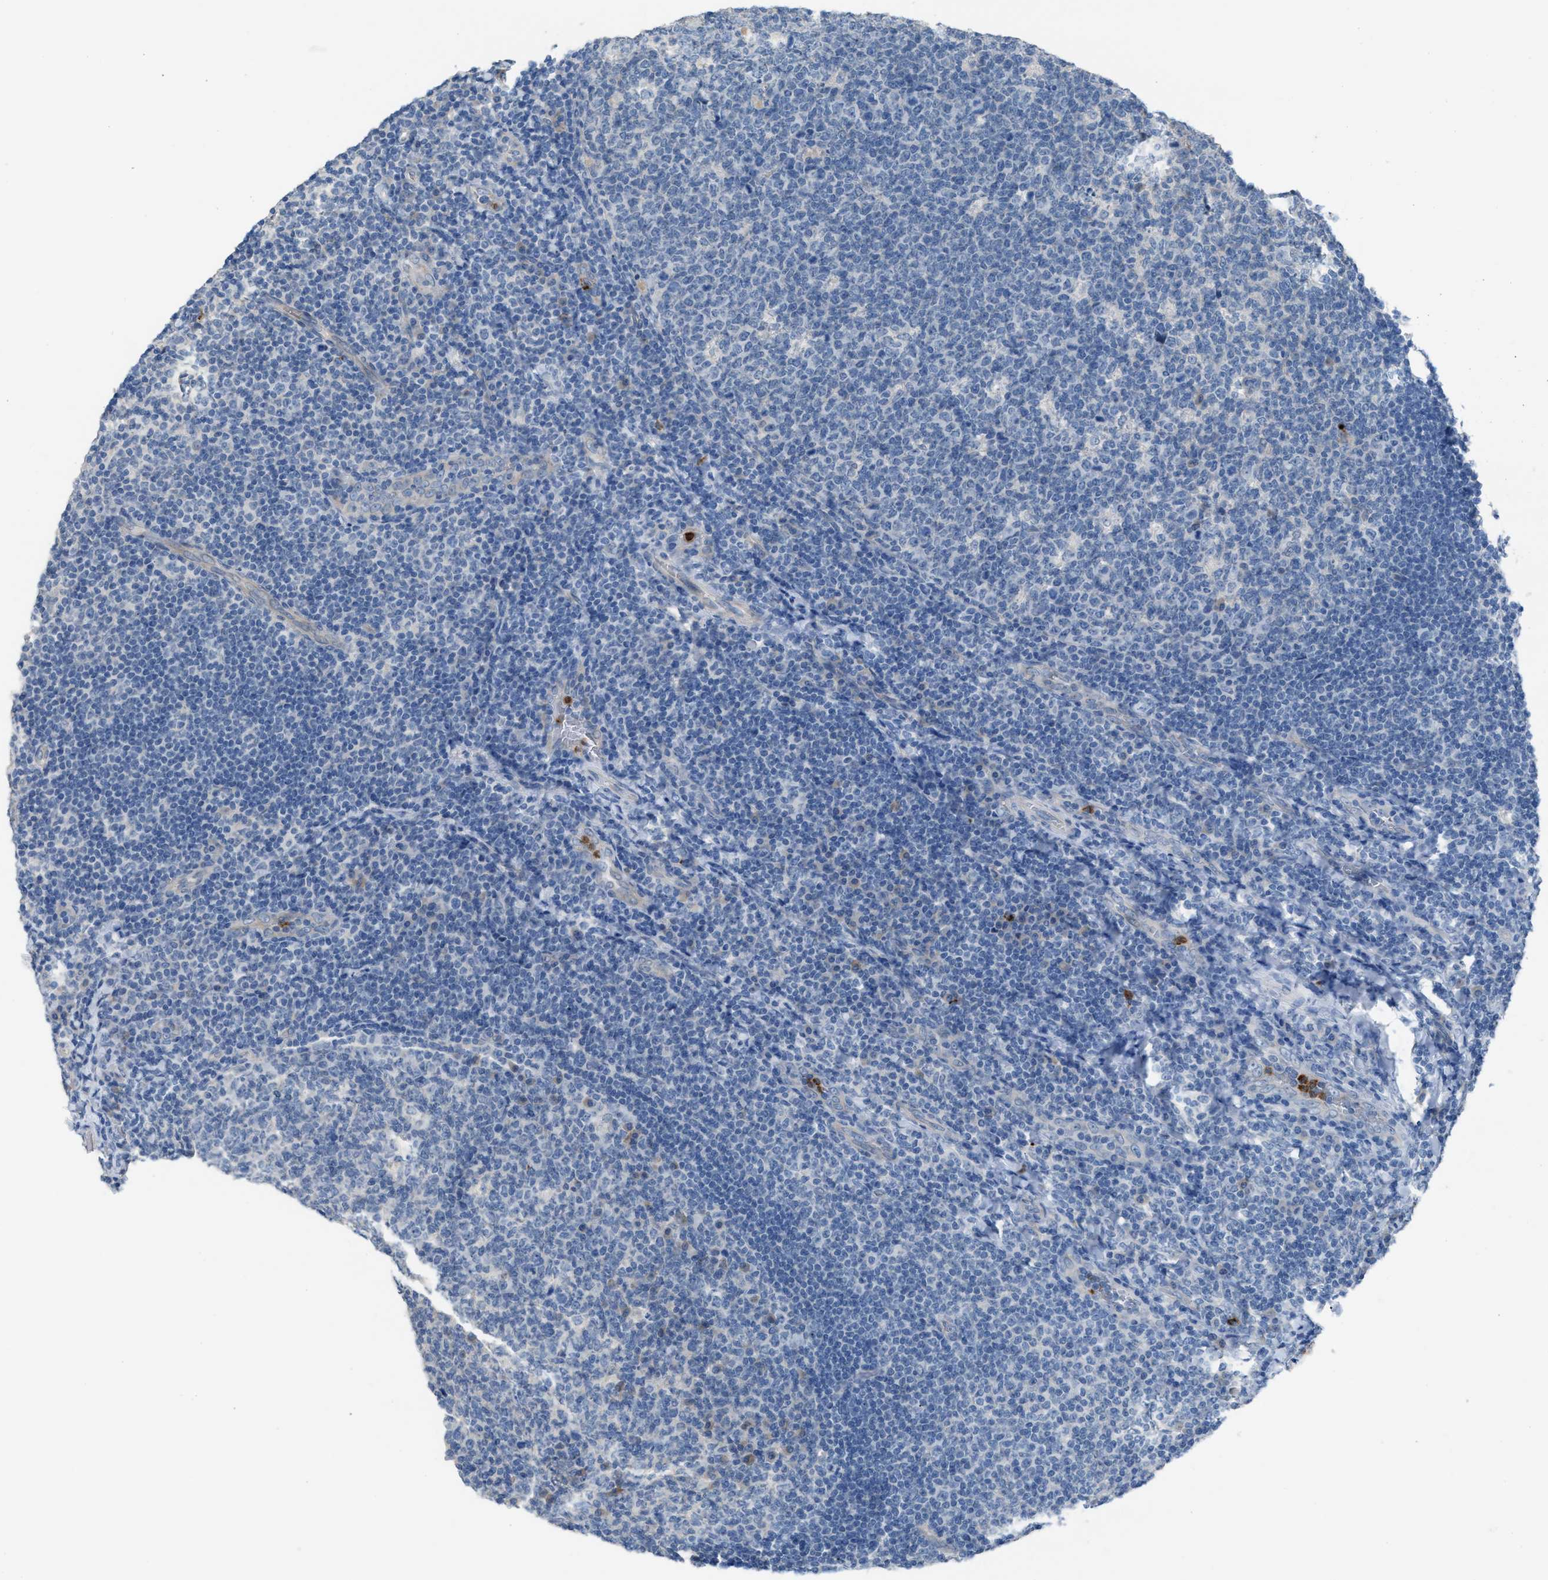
{"staining": {"intensity": "negative", "quantity": "none", "location": "none"}, "tissue": "tonsil", "cell_type": "Germinal center cells", "image_type": "normal", "snomed": [{"axis": "morphology", "description": "Normal tissue, NOS"}, {"axis": "topography", "description": "Tonsil"}], "caption": "This is an IHC micrograph of unremarkable human tonsil. There is no staining in germinal center cells.", "gene": "CFAP77", "patient": {"sex": "male", "age": 17}}